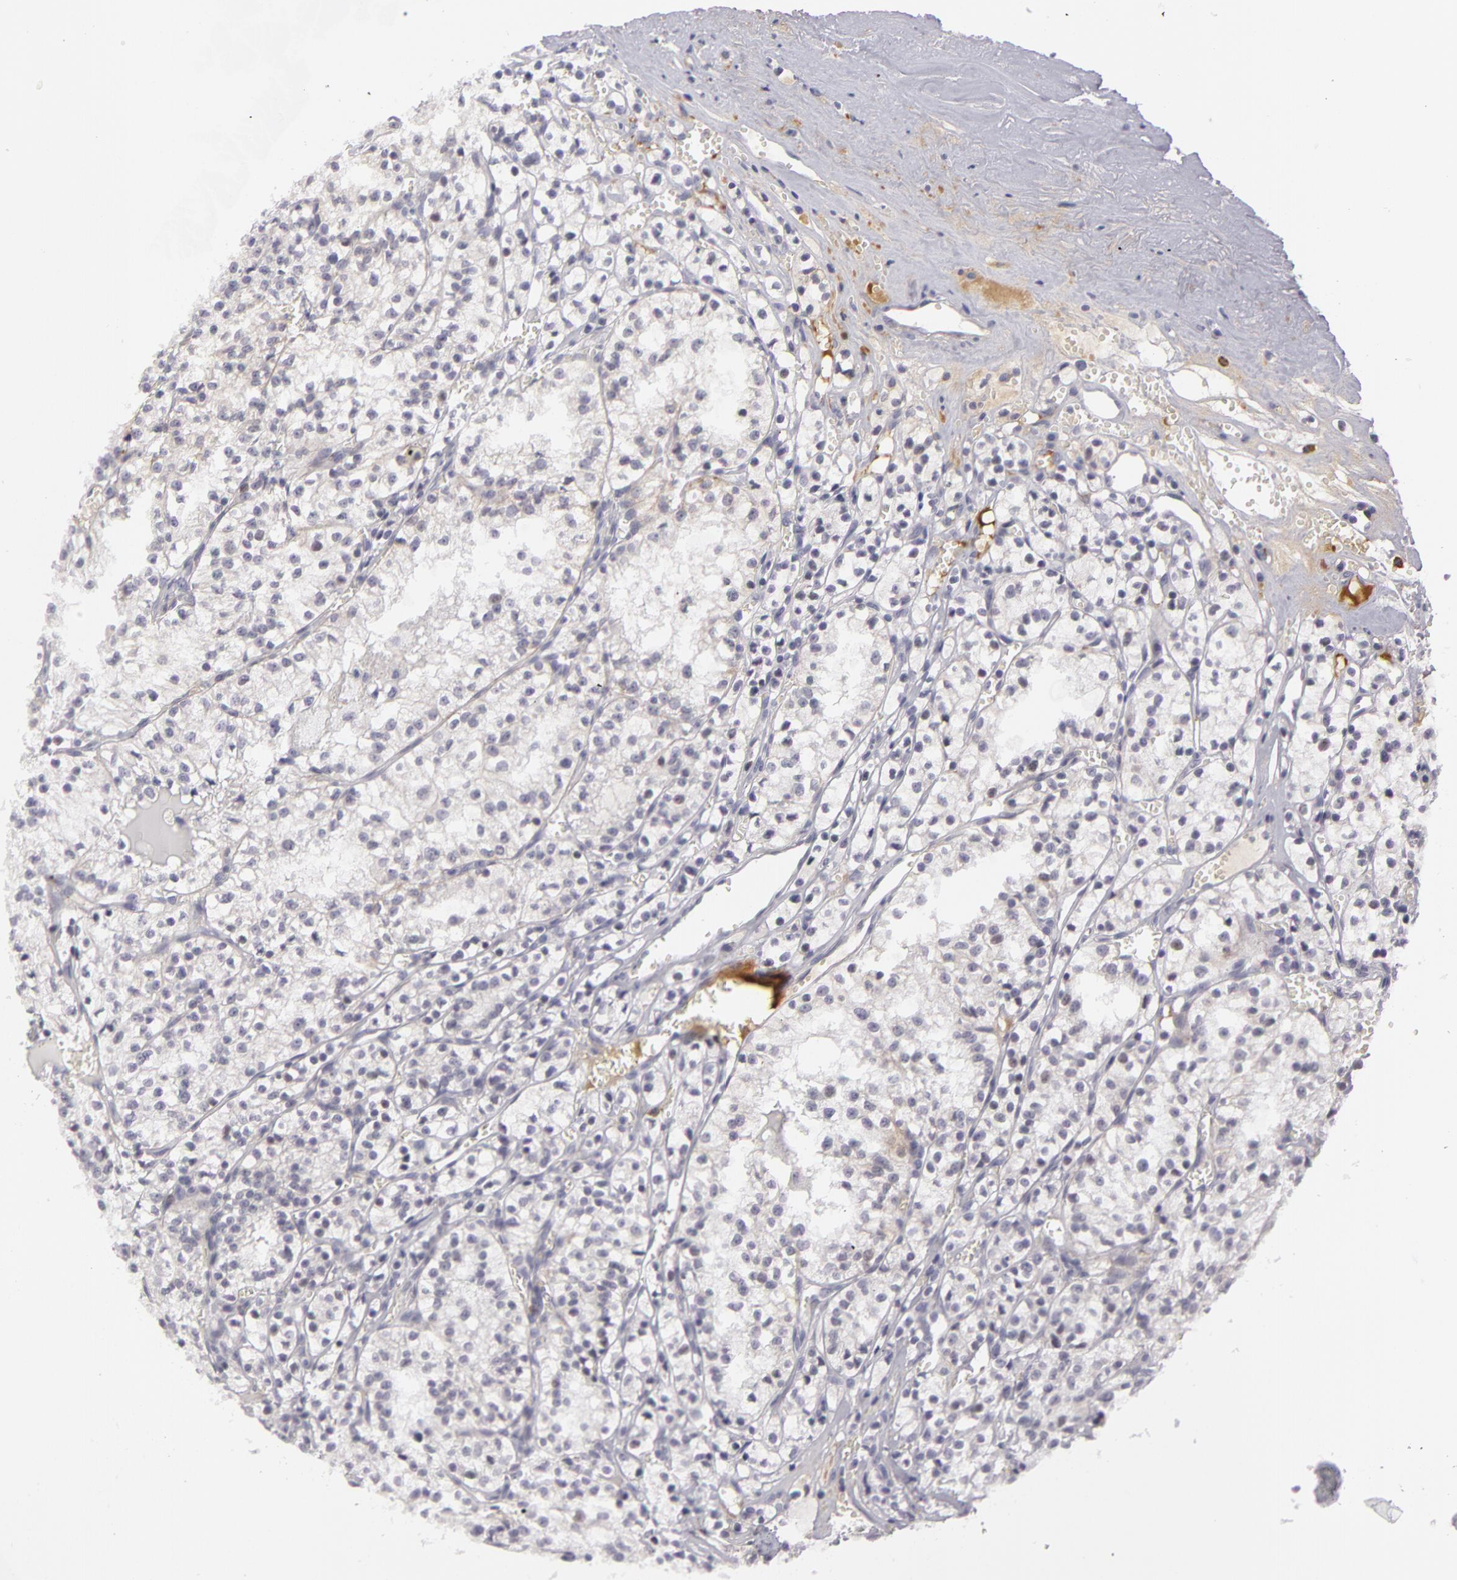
{"staining": {"intensity": "negative", "quantity": "none", "location": "none"}, "tissue": "renal cancer", "cell_type": "Tumor cells", "image_type": "cancer", "snomed": [{"axis": "morphology", "description": "Adenocarcinoma, NOS"}, {"axis": "topography", "description": "Kidney"}], "caption": "There is no significant staining in tumor cells of adenocarcinoma (renal).", "gene": "CTNNB1", "patient": {"sex": "male", "age": 61}}